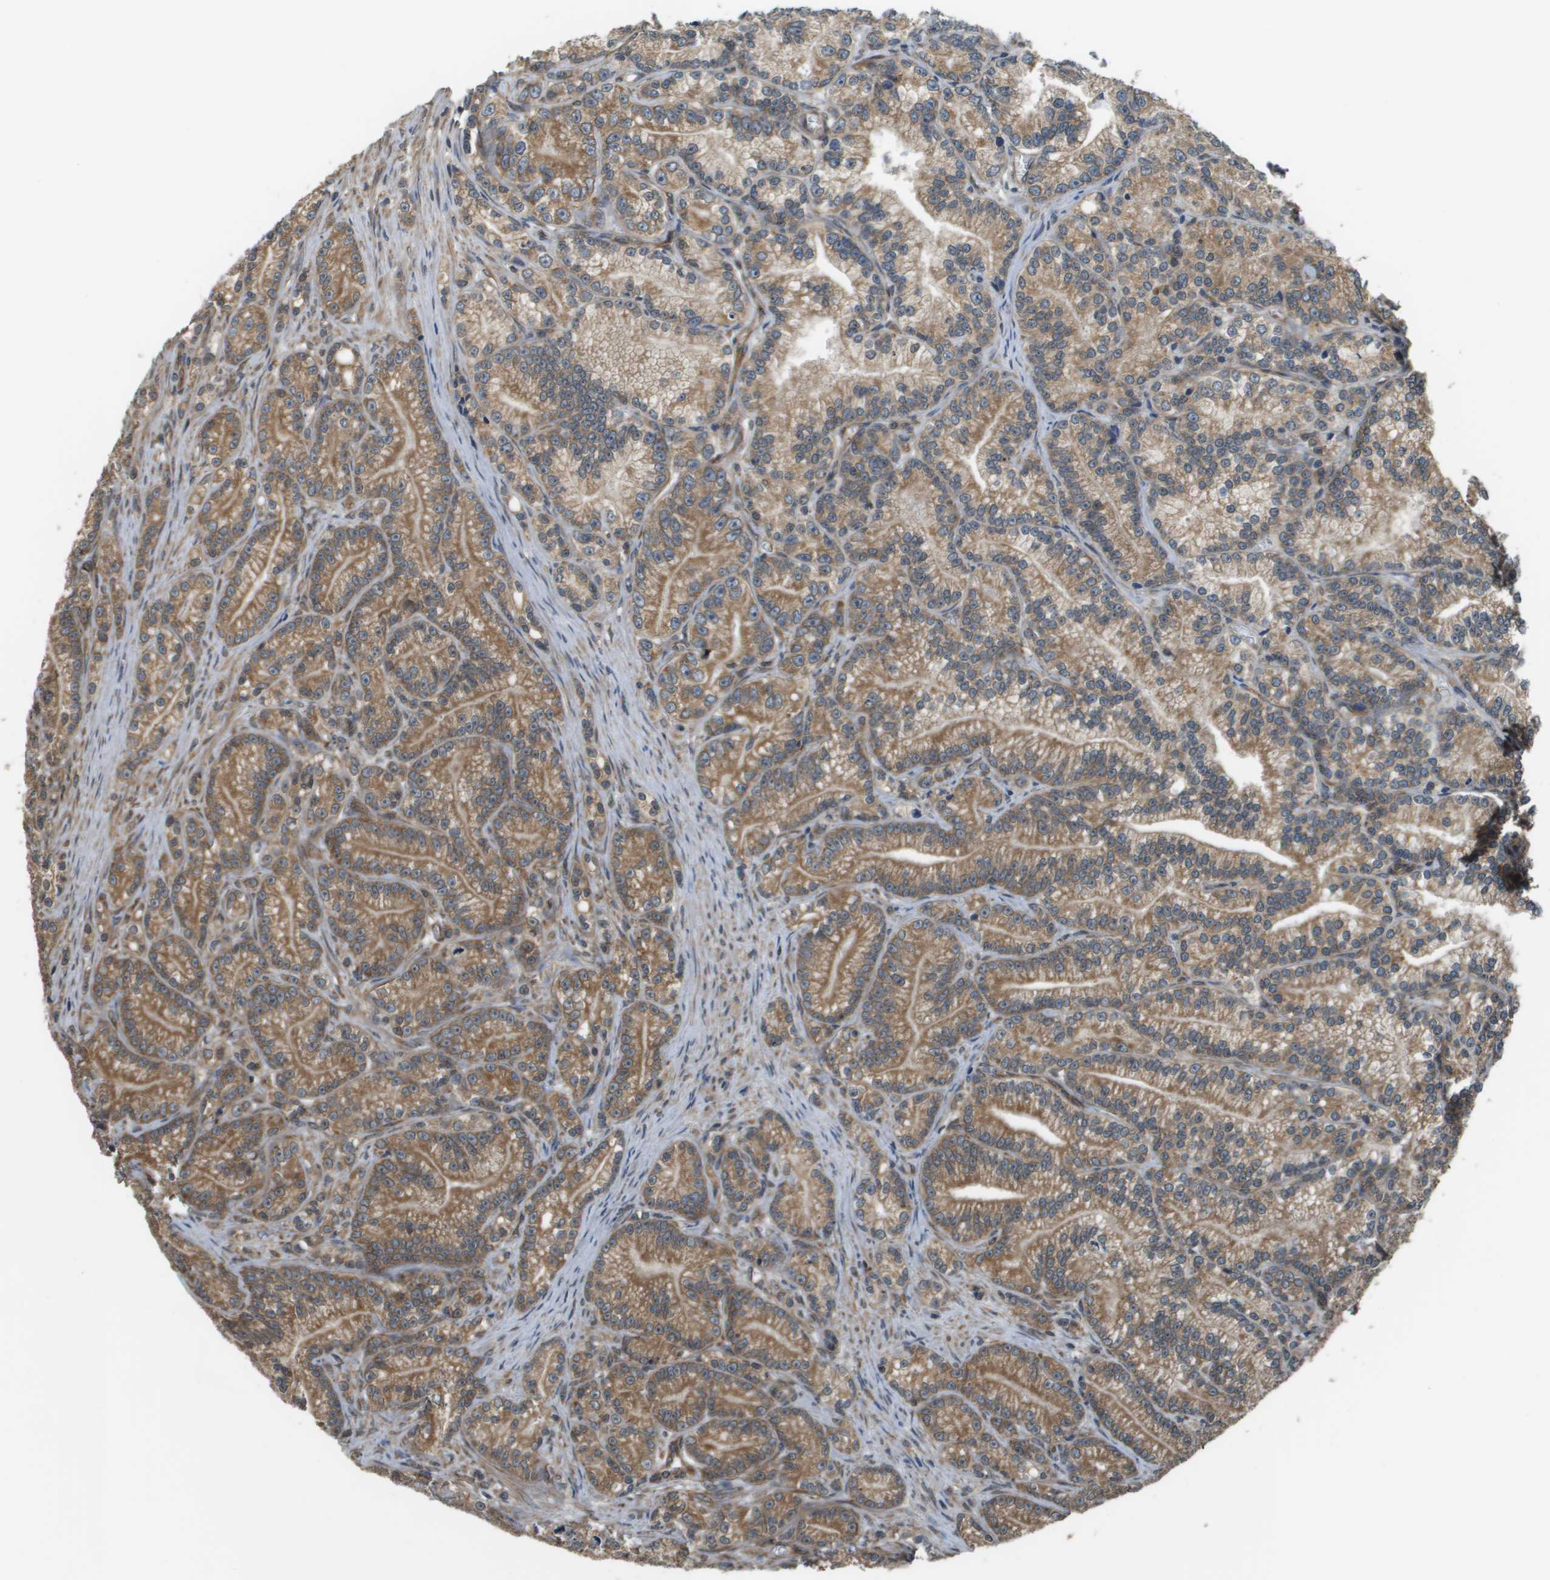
{"staining": {"intensity": "moderate", "quantity": ">75%", "location": "cytoplasmic/membranous"}, "tissue": "prostate cancer", "cell_type": "Tumor cells", "image_type": "cancer", "snomed": [{"axis": "morphology", "description": "Adenocarcinoma, Low grade"}, {"axis": "topography", "description": "Prostate"}], "caption": "A photomicrograph showing moderate cytoplasmic/membranous positivity in about >75% of tumor cells in prostate cancer, as visualized by brown immunohistochemical staining.", "gene": "SEC62", "patient": {"sex": "male", "age": 89}}